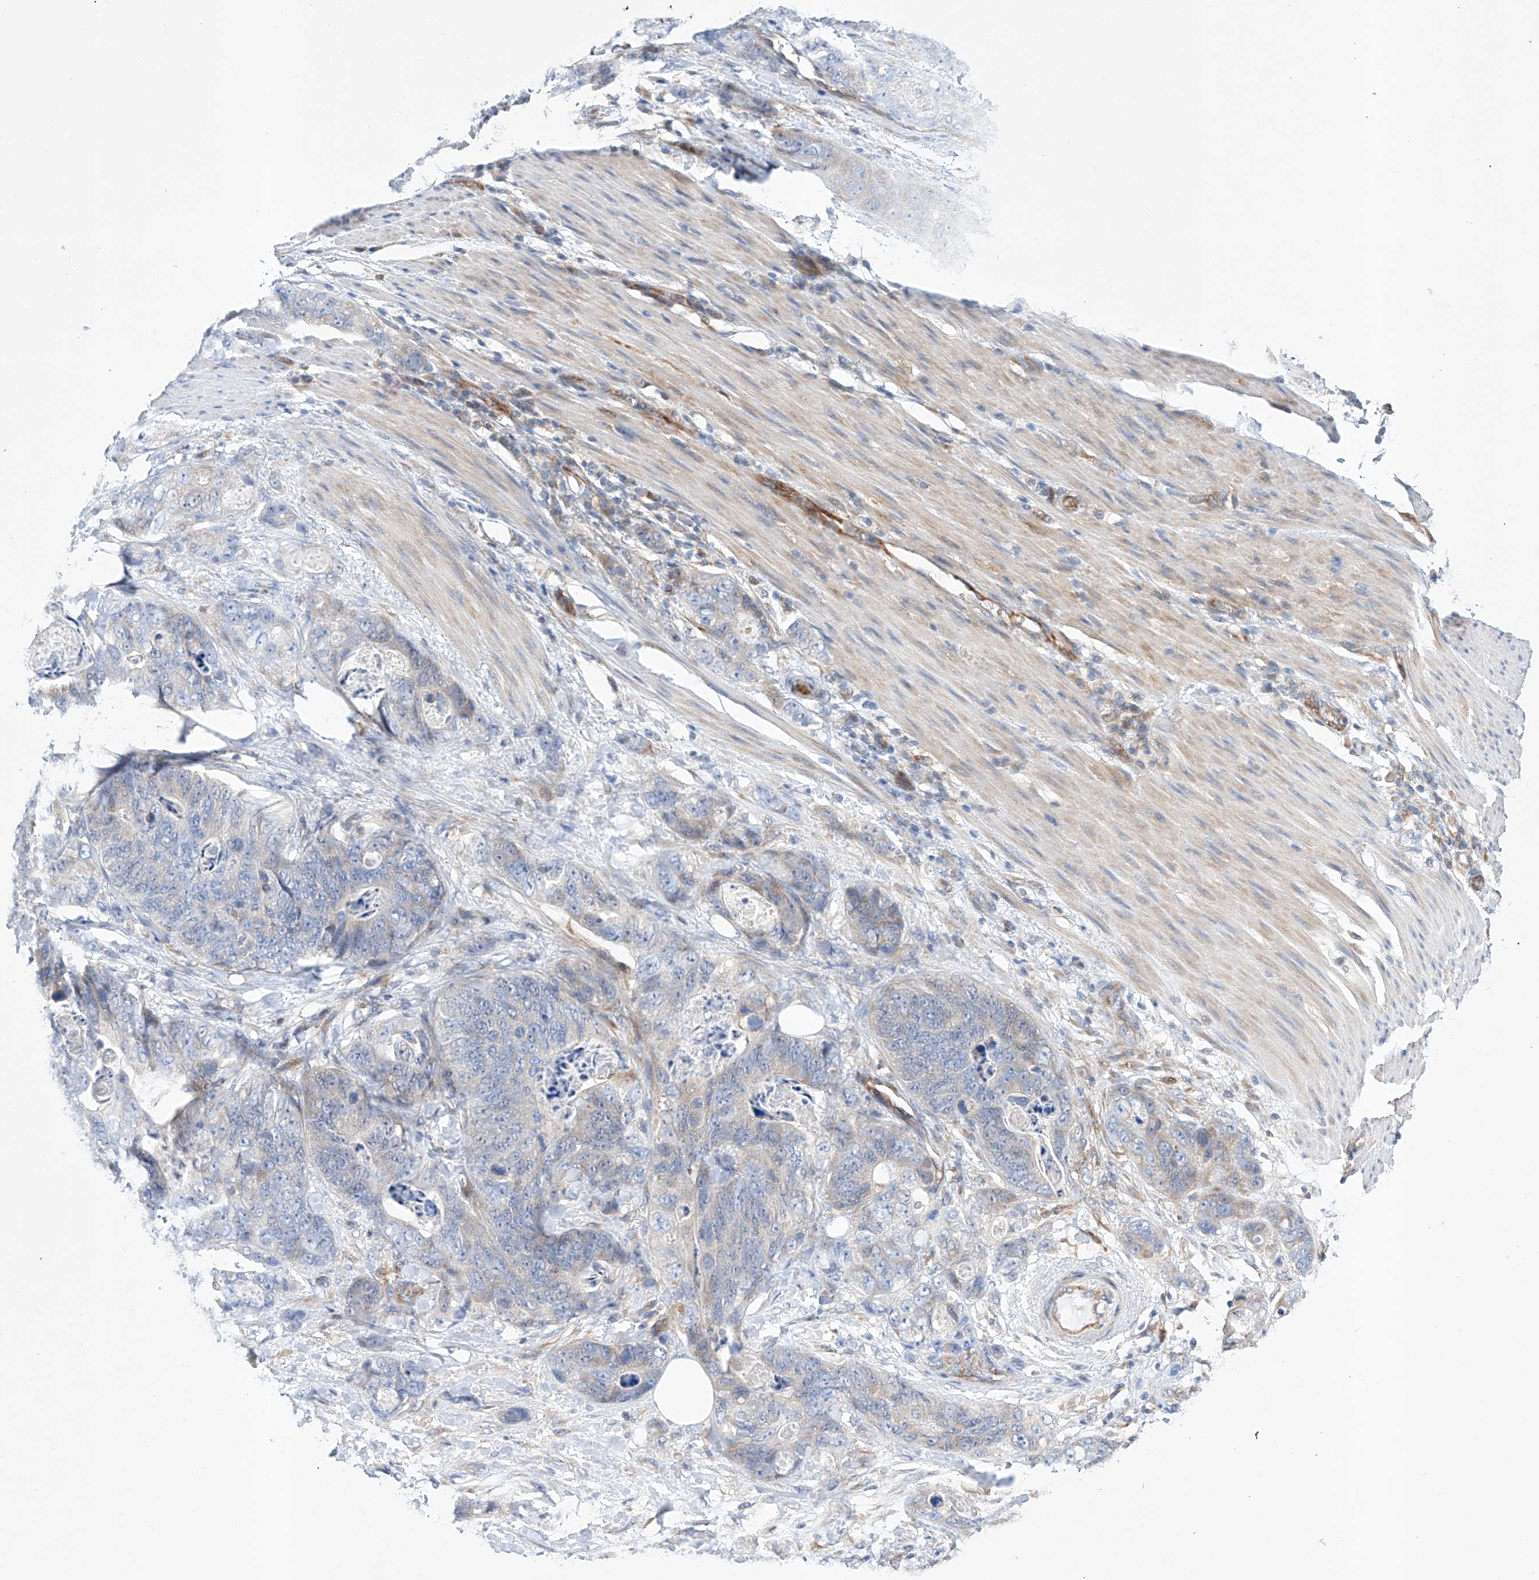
{"staining": {"intensity": "moderate", "quantity": "<25%", "location": "cytoplasmic/membranous"}, "tissue": "stomach cancer", "cell_type": "Tumor cells", "image_type": "cancer", "snomed": [{"axis": "morphology", "description": "Normal tissue, NOS"}, {"axis": "morphology", "description": "Adenocarcinoma, NOS"}, {"axis": "topography", "description": "Stomach"}], "caption": "DAB (3,3'-diaminobenzidine) immunohistochemical staining of adenocarcinoma (stomach) displays moderate cytoplasmic/membranous protein expression in approximately <25% of tumor cells. Using DAB (brown) and hematoxylin (blue) stains, captured at high magnification using brightfield microscopy.", "gene": "TIMM23", "patient": {"sex": "female", "age": 89}}